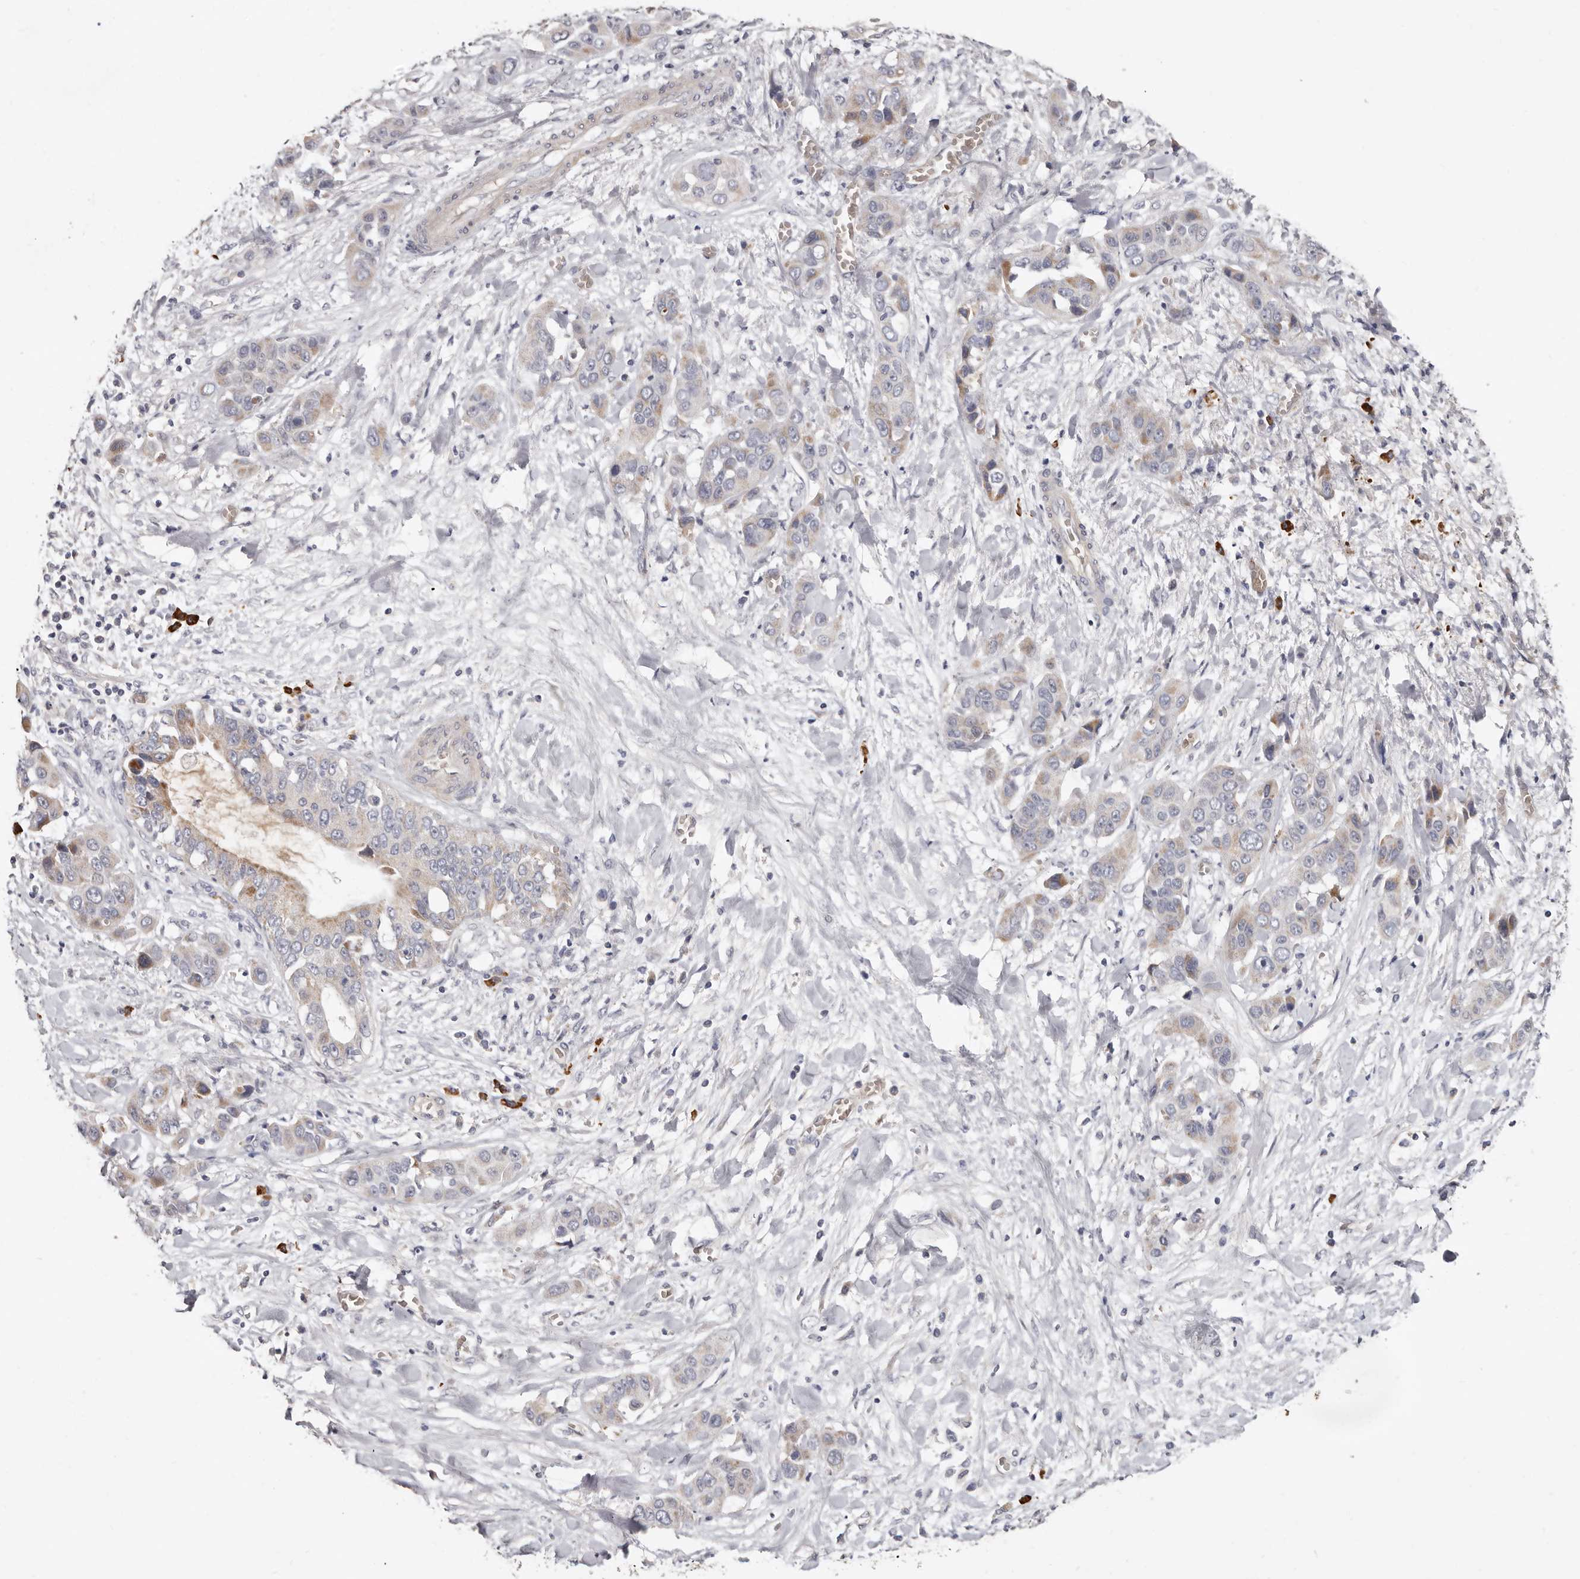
{"staining": {"intensity": "weak", "quantity": "<25%", "location": "cytoplasmic/membranous"}, "tissue": "liver cancer", "cell_type": "Tumor cells", "image_type": "cancer", "snomed": [{"axis": "morphology", "description": "Cholangiocarcinoma"}, {"axis": "topography", "description": "Liver"}], "caption": "An immunohistochemistry image of liver cancer is shown. There is no staining in tumor cells of liver cancer.", "gene": "SPTA1", "patient": {"sex": "female", "age": 52}}